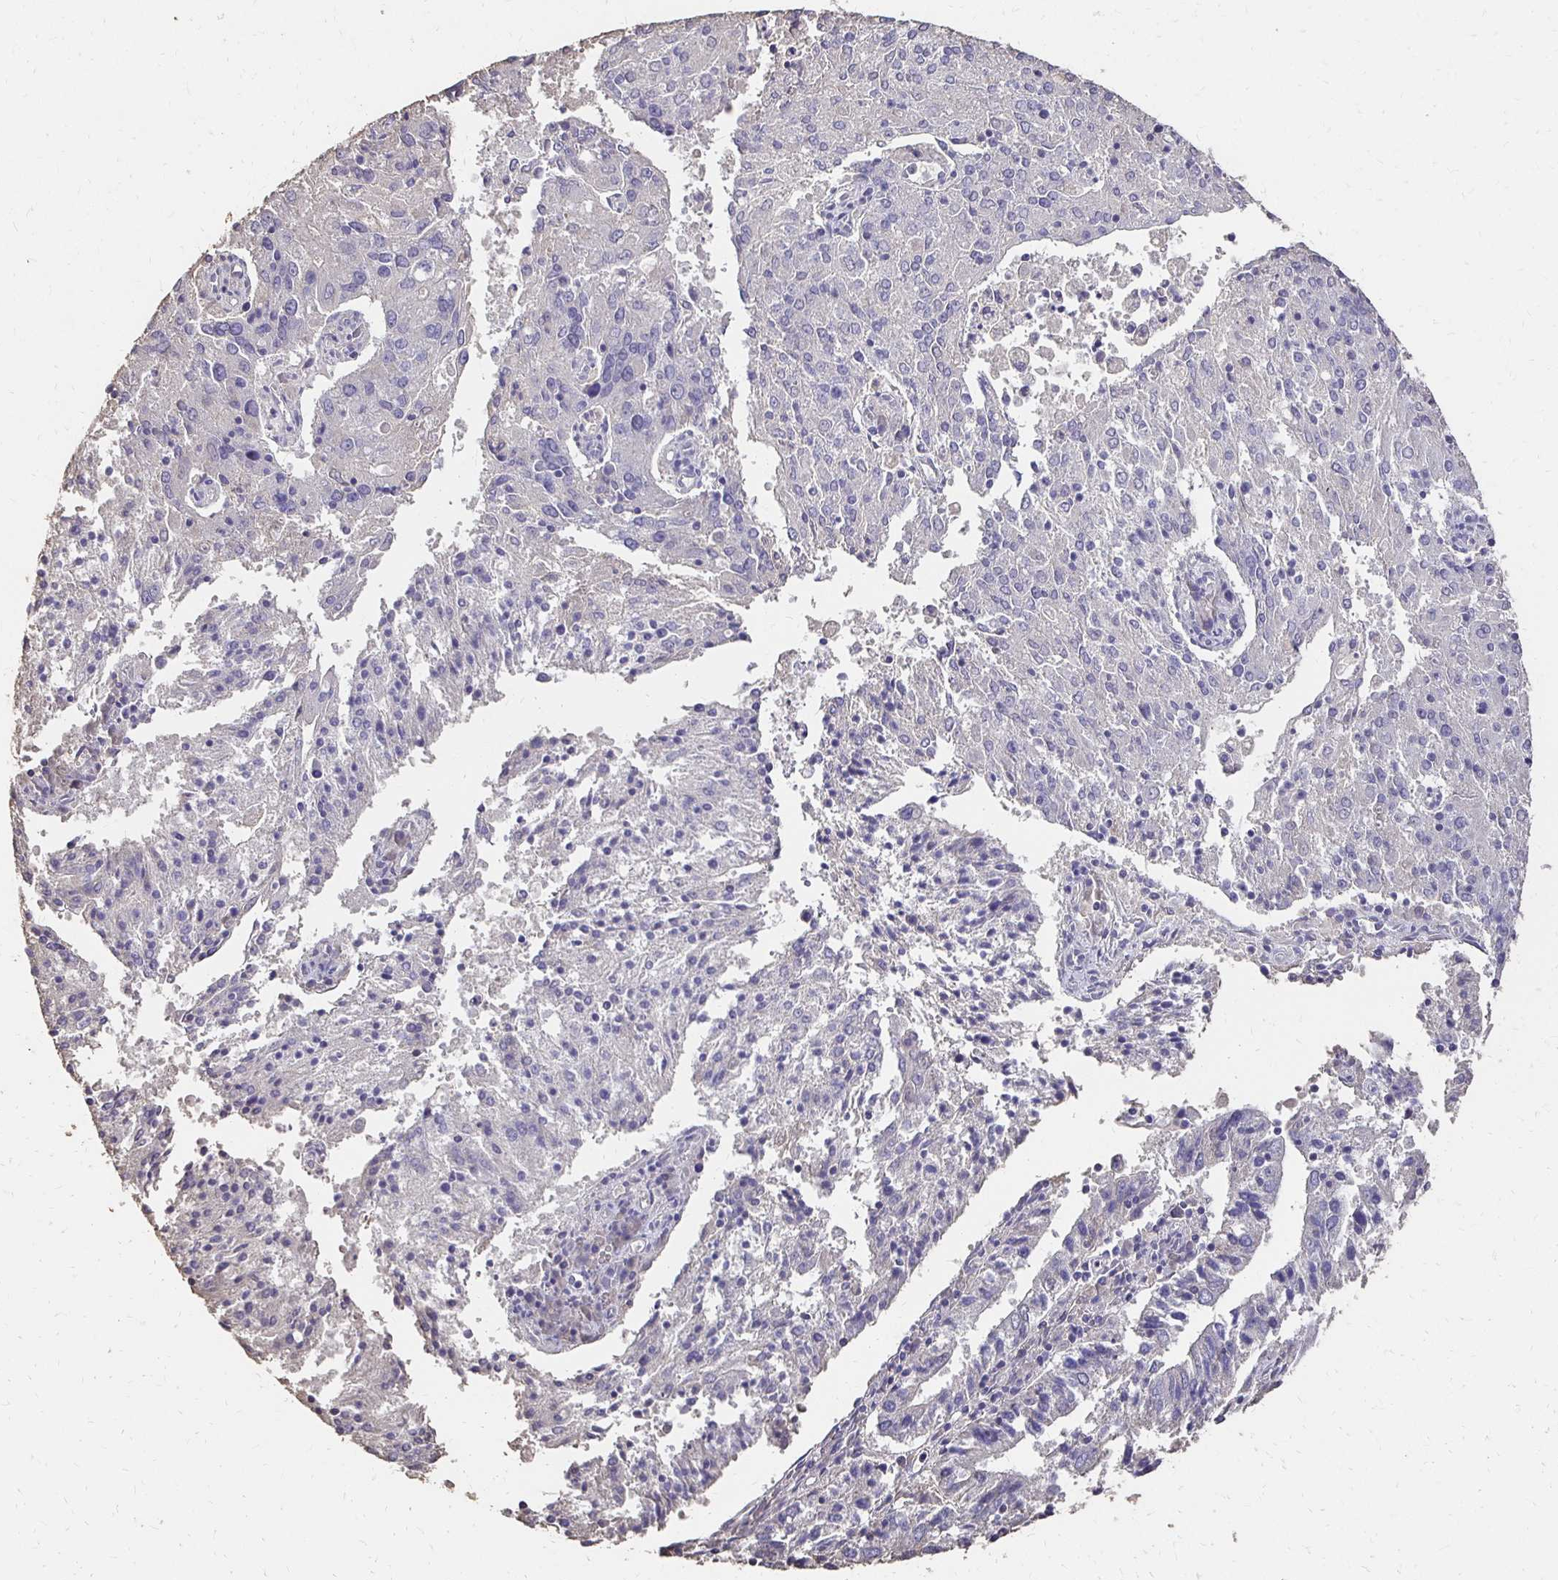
{"staining": {"intensity": "negative", "quantity": "none", "location": "none"}, "tissue": "endometrial cancer", "cell_type": "Tumor cells", "image_type": "cancer", "snomed": [{"axis": "morphology", "description": "Adenocarcinoma, NOS"}, {"axis": "topography", "description": "Endometrium"}], "caption": "Adenocarcinoma (endometrial) stained for a protein using immunohistochemistry (IHC) exhibits no positivity tumor cells.", "gene": "UGT1A6", "patient": {"sex": "female", "age": 82}}